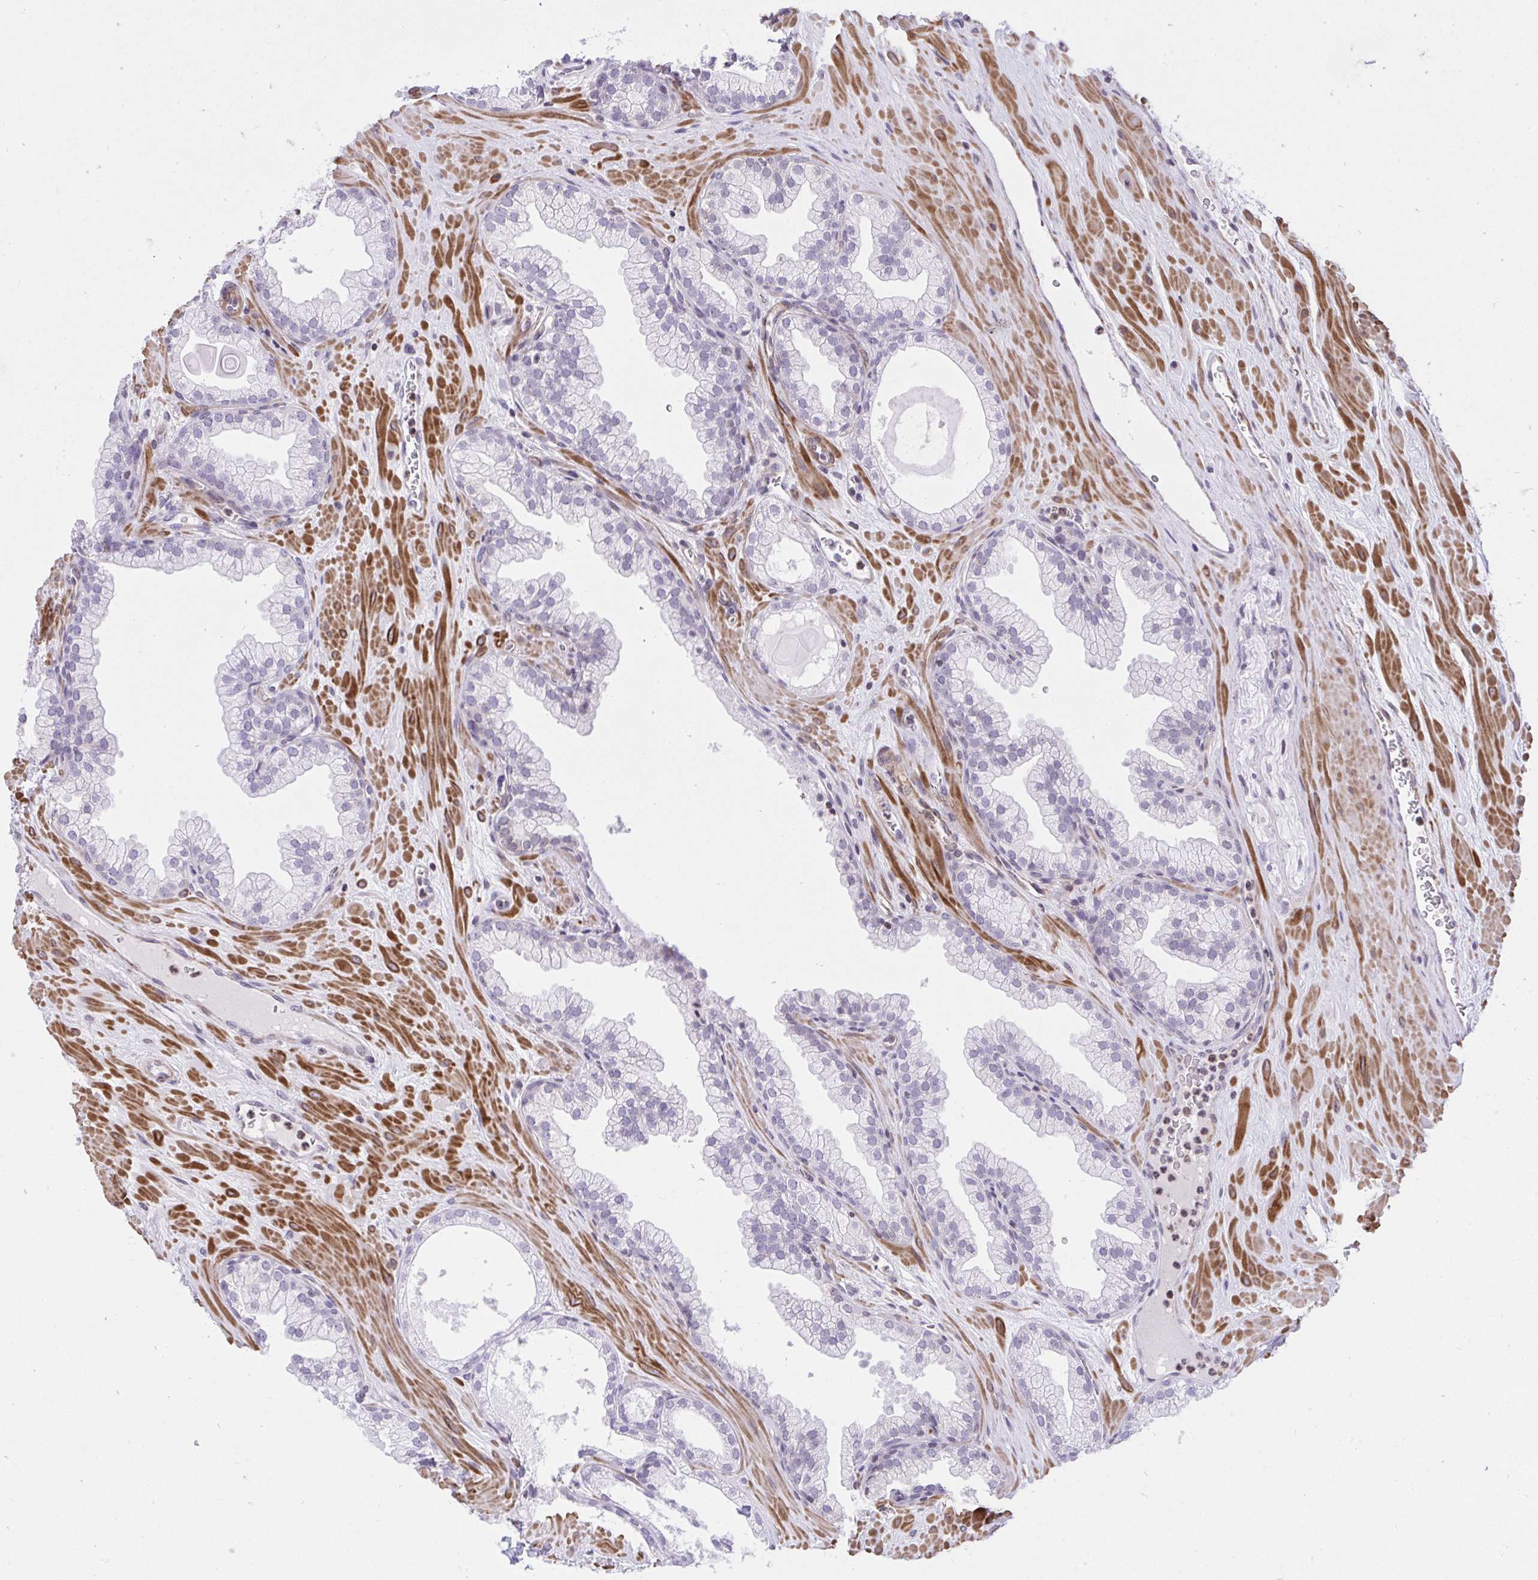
{"staining": {"intensity": "negative", "quantity": "none", "location": "none"}, "tissue": "prostate", "cell_type": "Glandular cells", "image_type": "normal", "snomed": [{"axis": "morphology", "description": "Normal tissue, NOS"}, {"axis": "topography", "description": "Prostate"}, {"axis": "topography", "description": "Peripheral nerve tissue"}], "caption": "The photomicrograph demonstrates no significant positivity in glandular cells of prostate.", "gene": "KCNN4", "patient": {"sex": "male", "age": 61}}